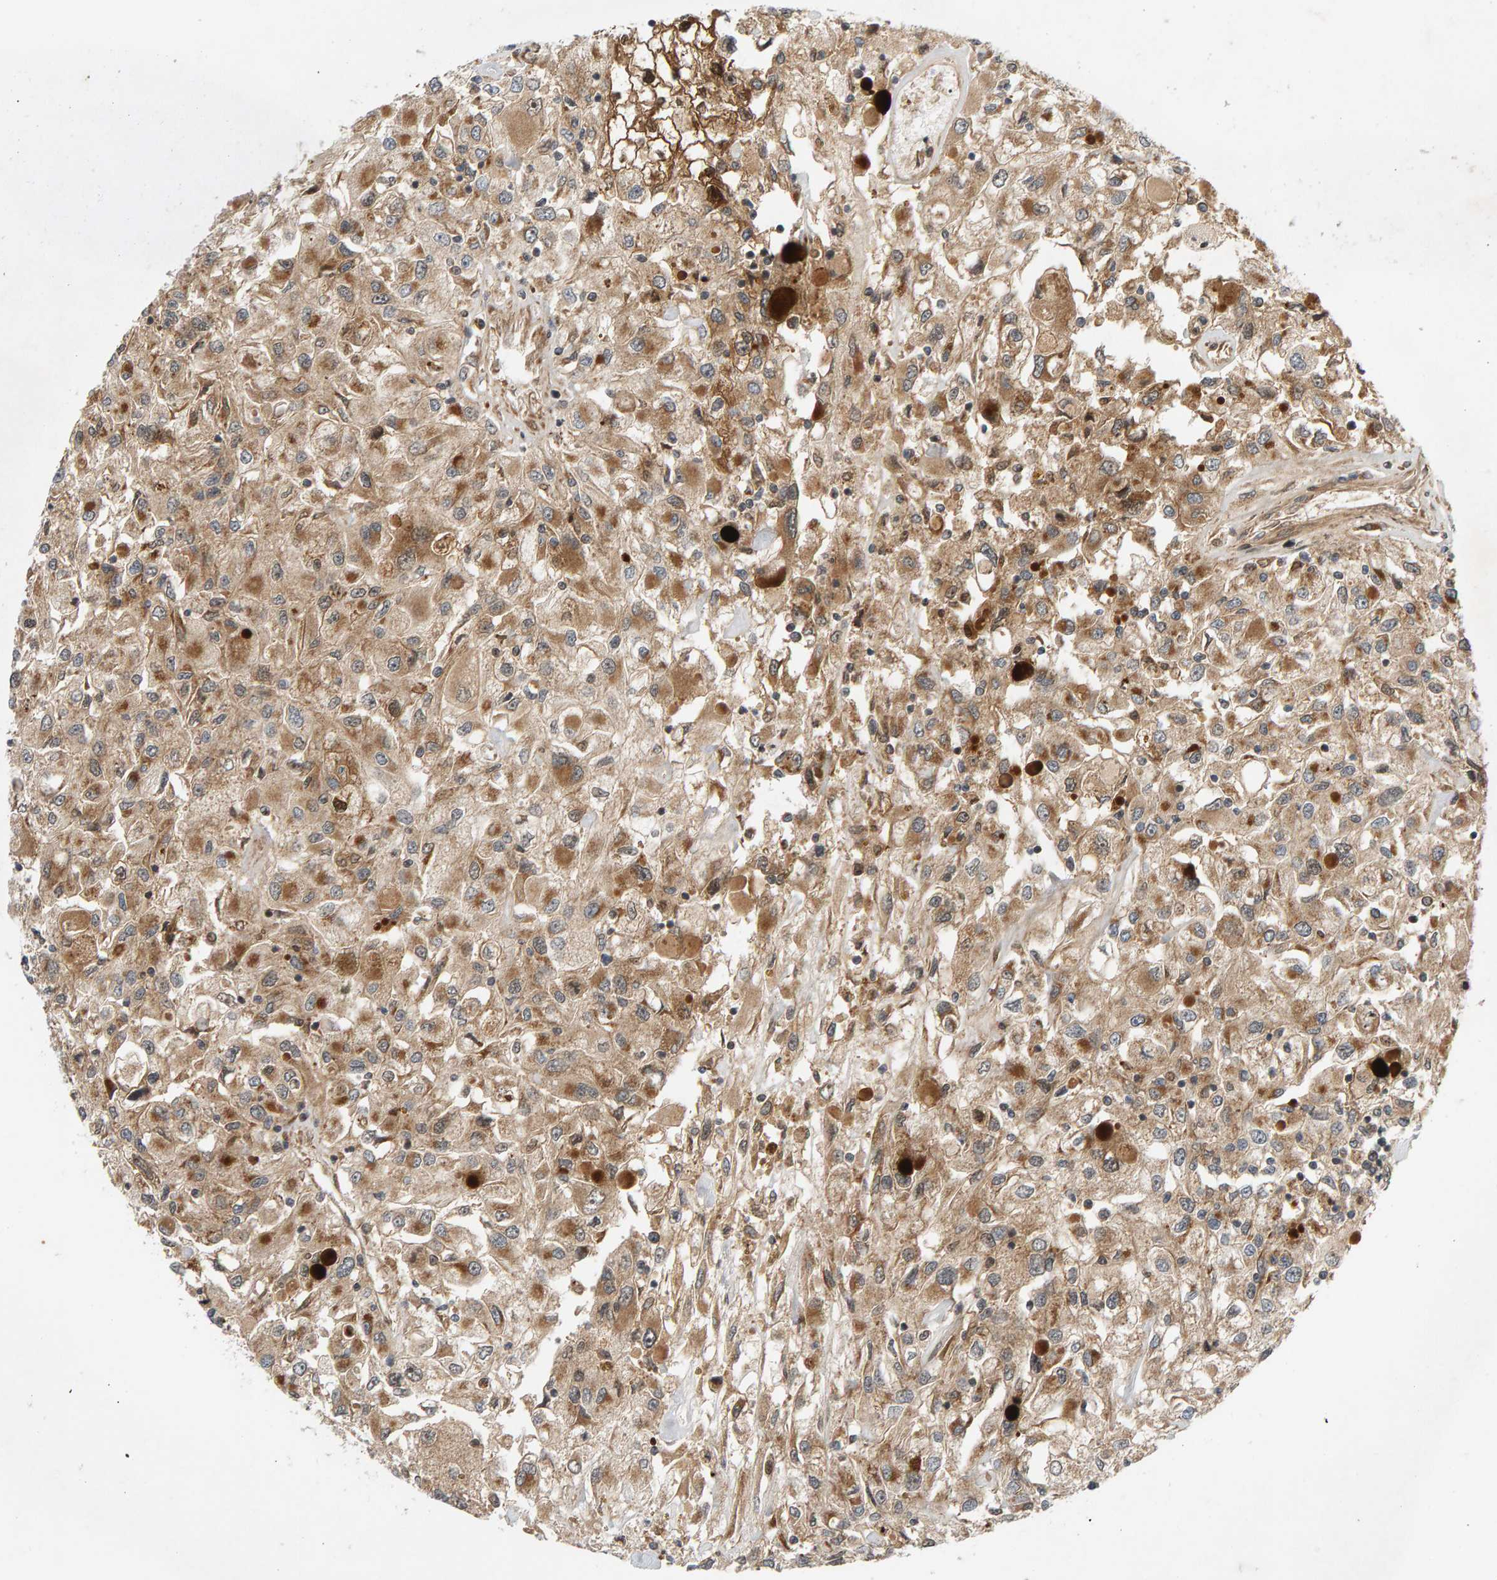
{"staining": {"intensity": "moderate", "quantity": ">75%", "location": "cytoplasmic/membranous"}, "tissue": "renal cancer", "cell_type": "Tumor cells", "image_type": "cancer", "snomed": [{"axis": "morphology", "description": "Adenocarcinoma, NOS"}, {"axis": "topography", "description": "Kidney"}], "caption": "The immunohistochemical stain shows moderate cytoplasmic/membranous expression in tumor cells of adenocarcinoma (renal) tissue.", "gene": "BAHCC1", "patient": {"sex": "female", "age": 52}}